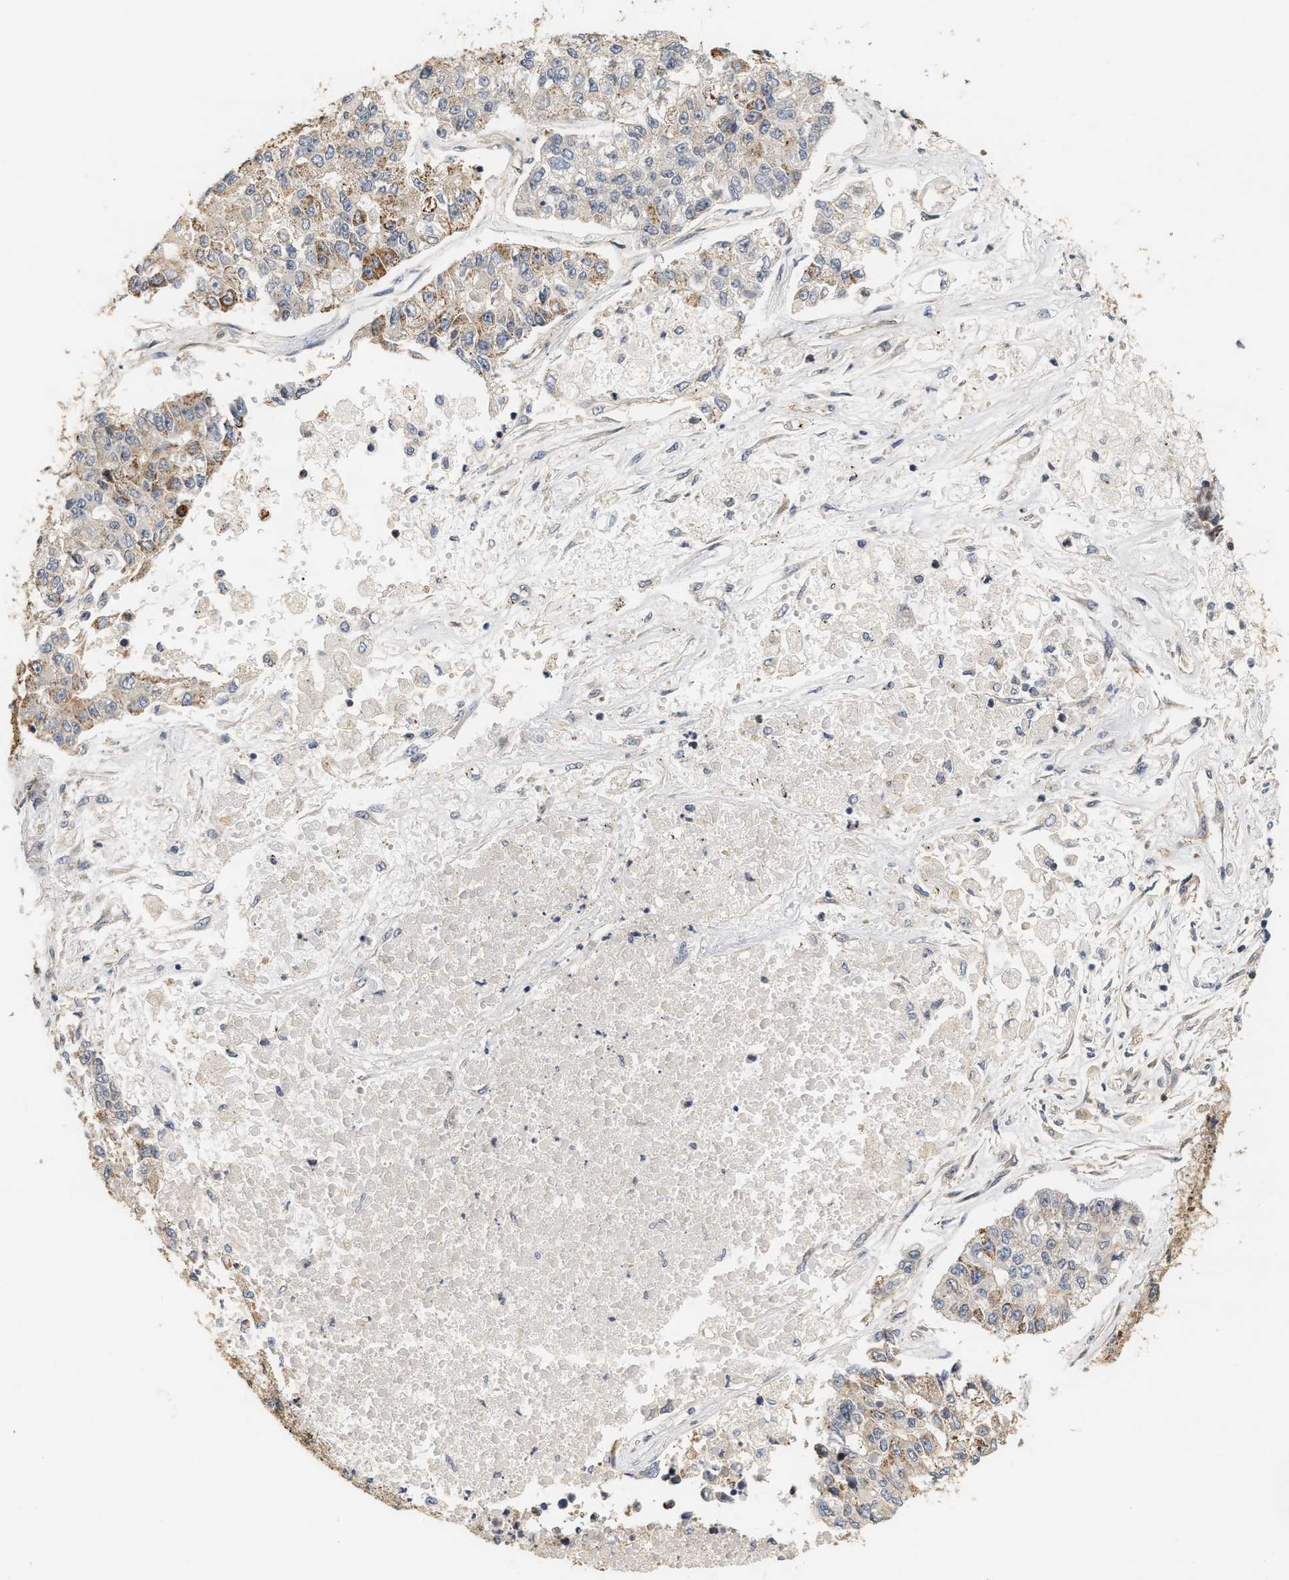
{"staining": {"intensity": "moderate", "quantity": "<25%", "location": "cytoplasmic/membranous"}, "tissue": "lung cancer", "cell_type": "Tumor cells", "image_type": "cancer", "snomed": [{"axis": "morphology", "description": "Adenocarcinoma, NOS"}, {"axis": "topography", "description": "Lung"}], "caption": "An image of lung cancer stained for a protein reveals moderate cytoplasmic/membranous brown staining in tumor cells.", "gene": "ABHD5", "patient": {"sex": "male", "age": 49}}